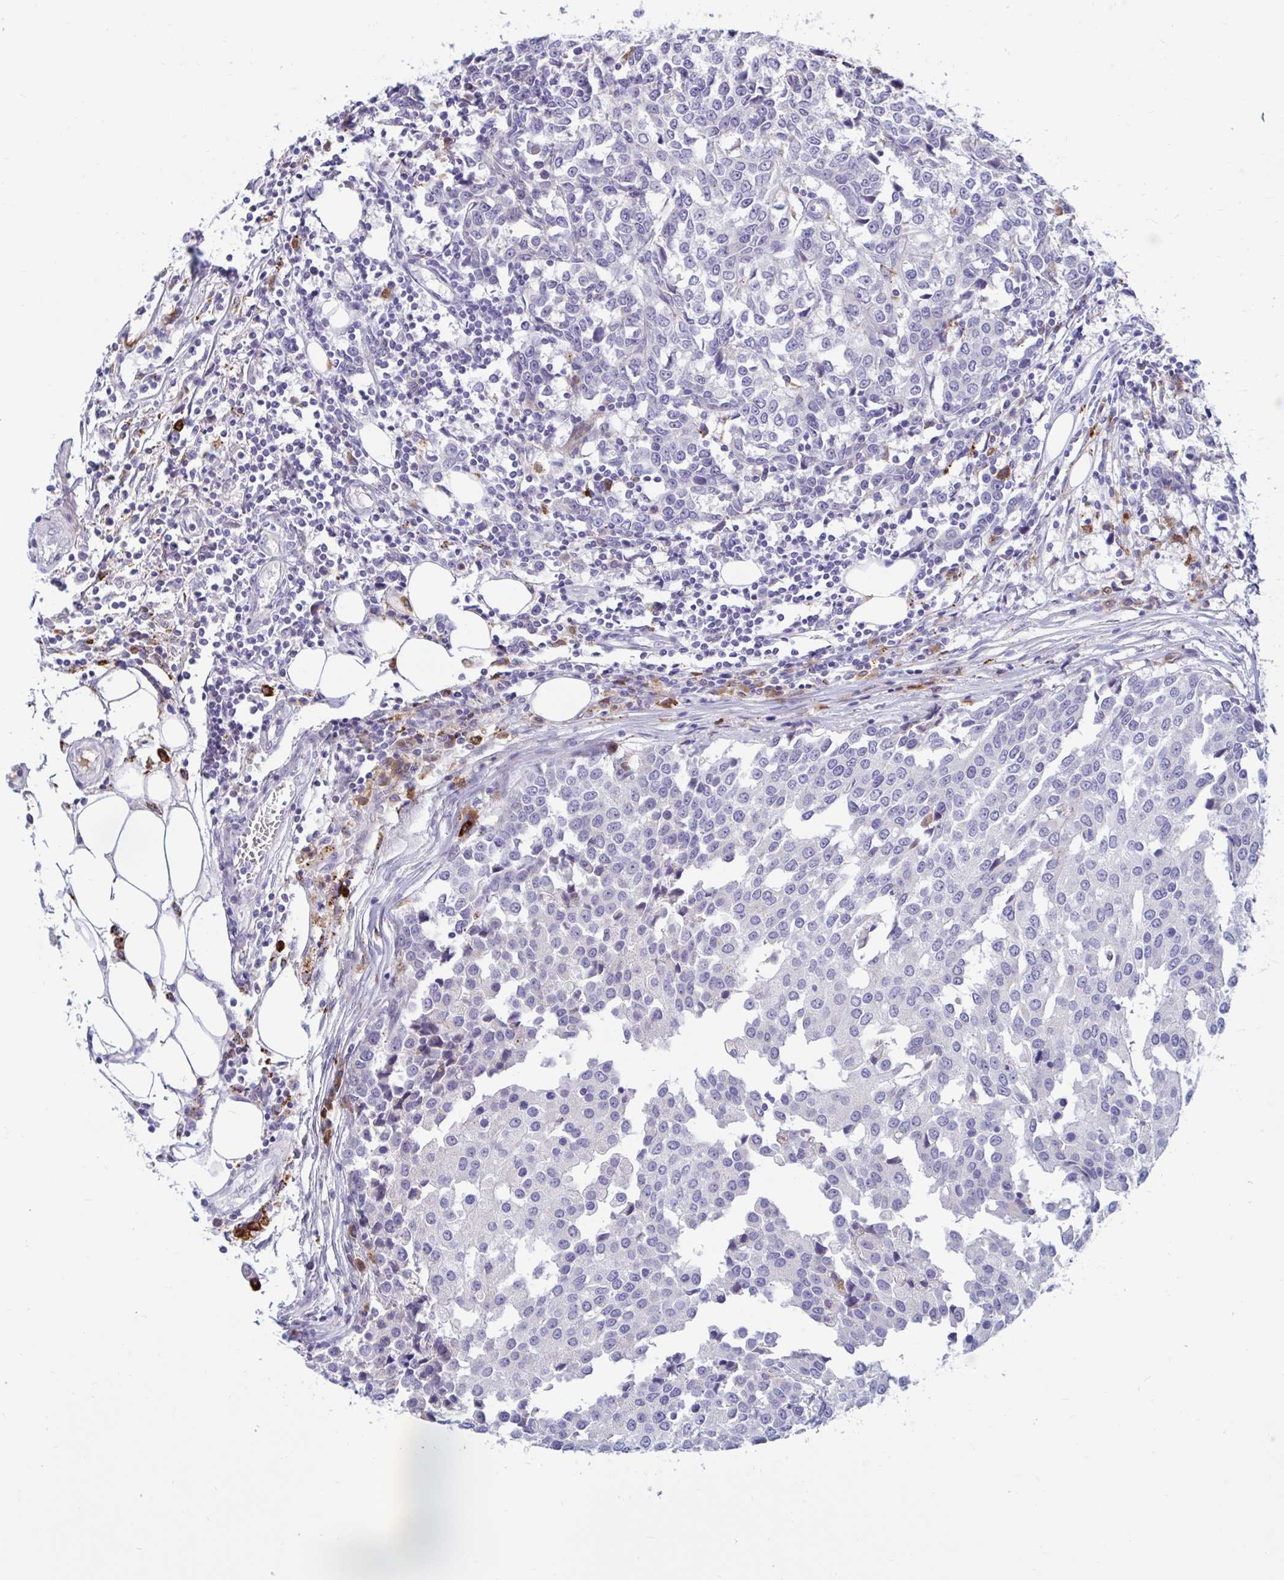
{"staining": {"intensity": "negative", "quantity": "none", "location": "none"}, "tissue": "breast cancer", "cell_type": "Tumor cells", "image_type": "cancer", "snomed": [{"axis": "morphology", "description": "Duct carcinoma"}, {"axis": "topography", "description": "Breast"}], "caption": "Tumor cells show no significant protein expression in breast invasive ductal carcinoma.", "gene": "FAM219B", "patient": {"sex": "female", "age": 80}}